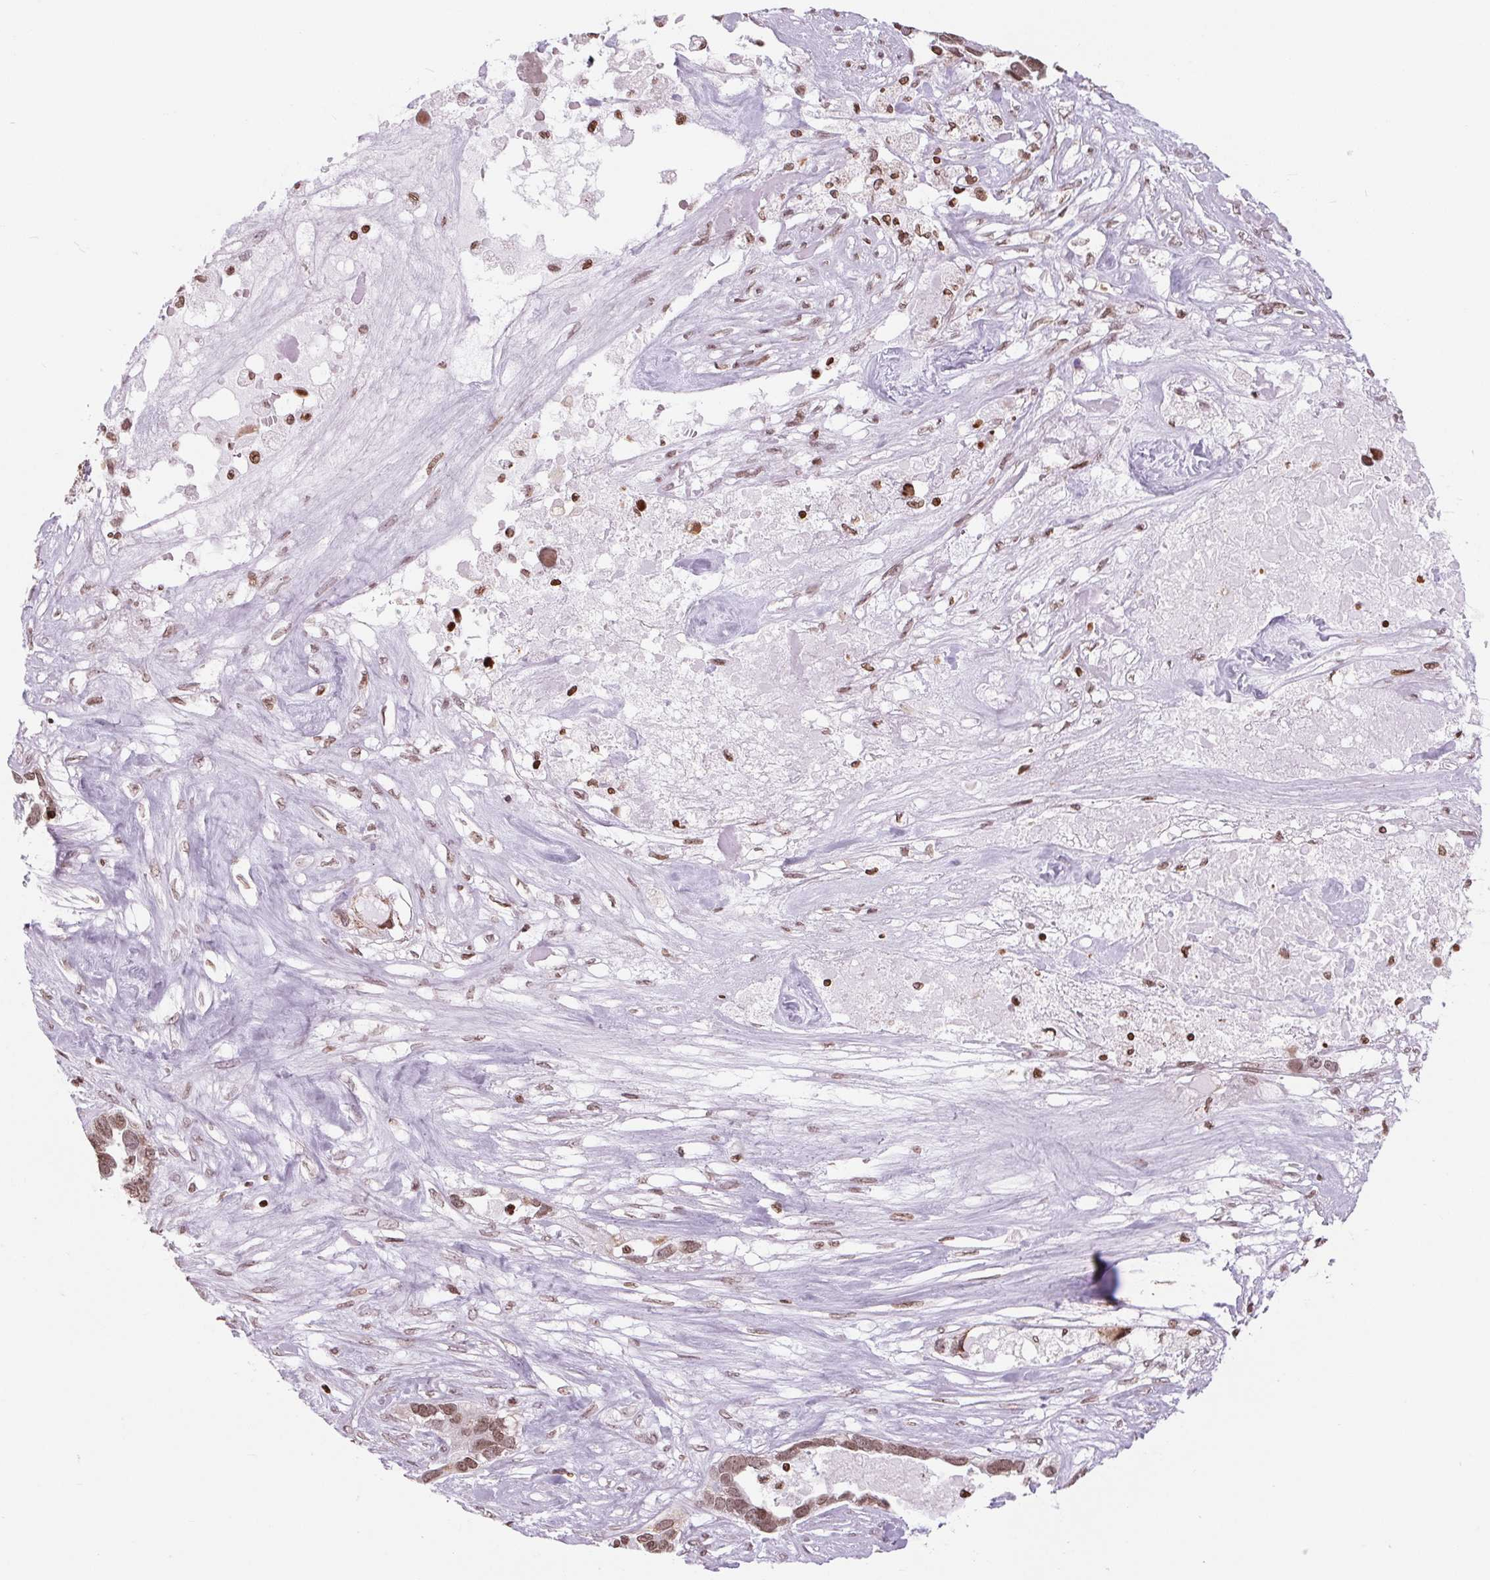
{"staining": {"intensity": "moderate", "quantity": ">75%", "location": "nuclear"}, "tissue": "ovarian cancer", "cell_type": "Tumor cells", "image_type": "cancer", "snomed": [{"axis": "morphology", "description": "Cystadenocarcinoma, serous, NOS"}, {"axis": "topography", "description": "Ovary"}], "caption": "High-power microscopy captured an immunohistochemistry (IHC) image of ovarian cancer (serous cystadenocarcinoma), revealing moderate nuclear positivity in approximately >75% of tumor cells. Ihc stains the protein of interest in brown and the nuclei are stained blue.", "gene": "SMIM12", "patient": {"sex": "female", "age": 54}}